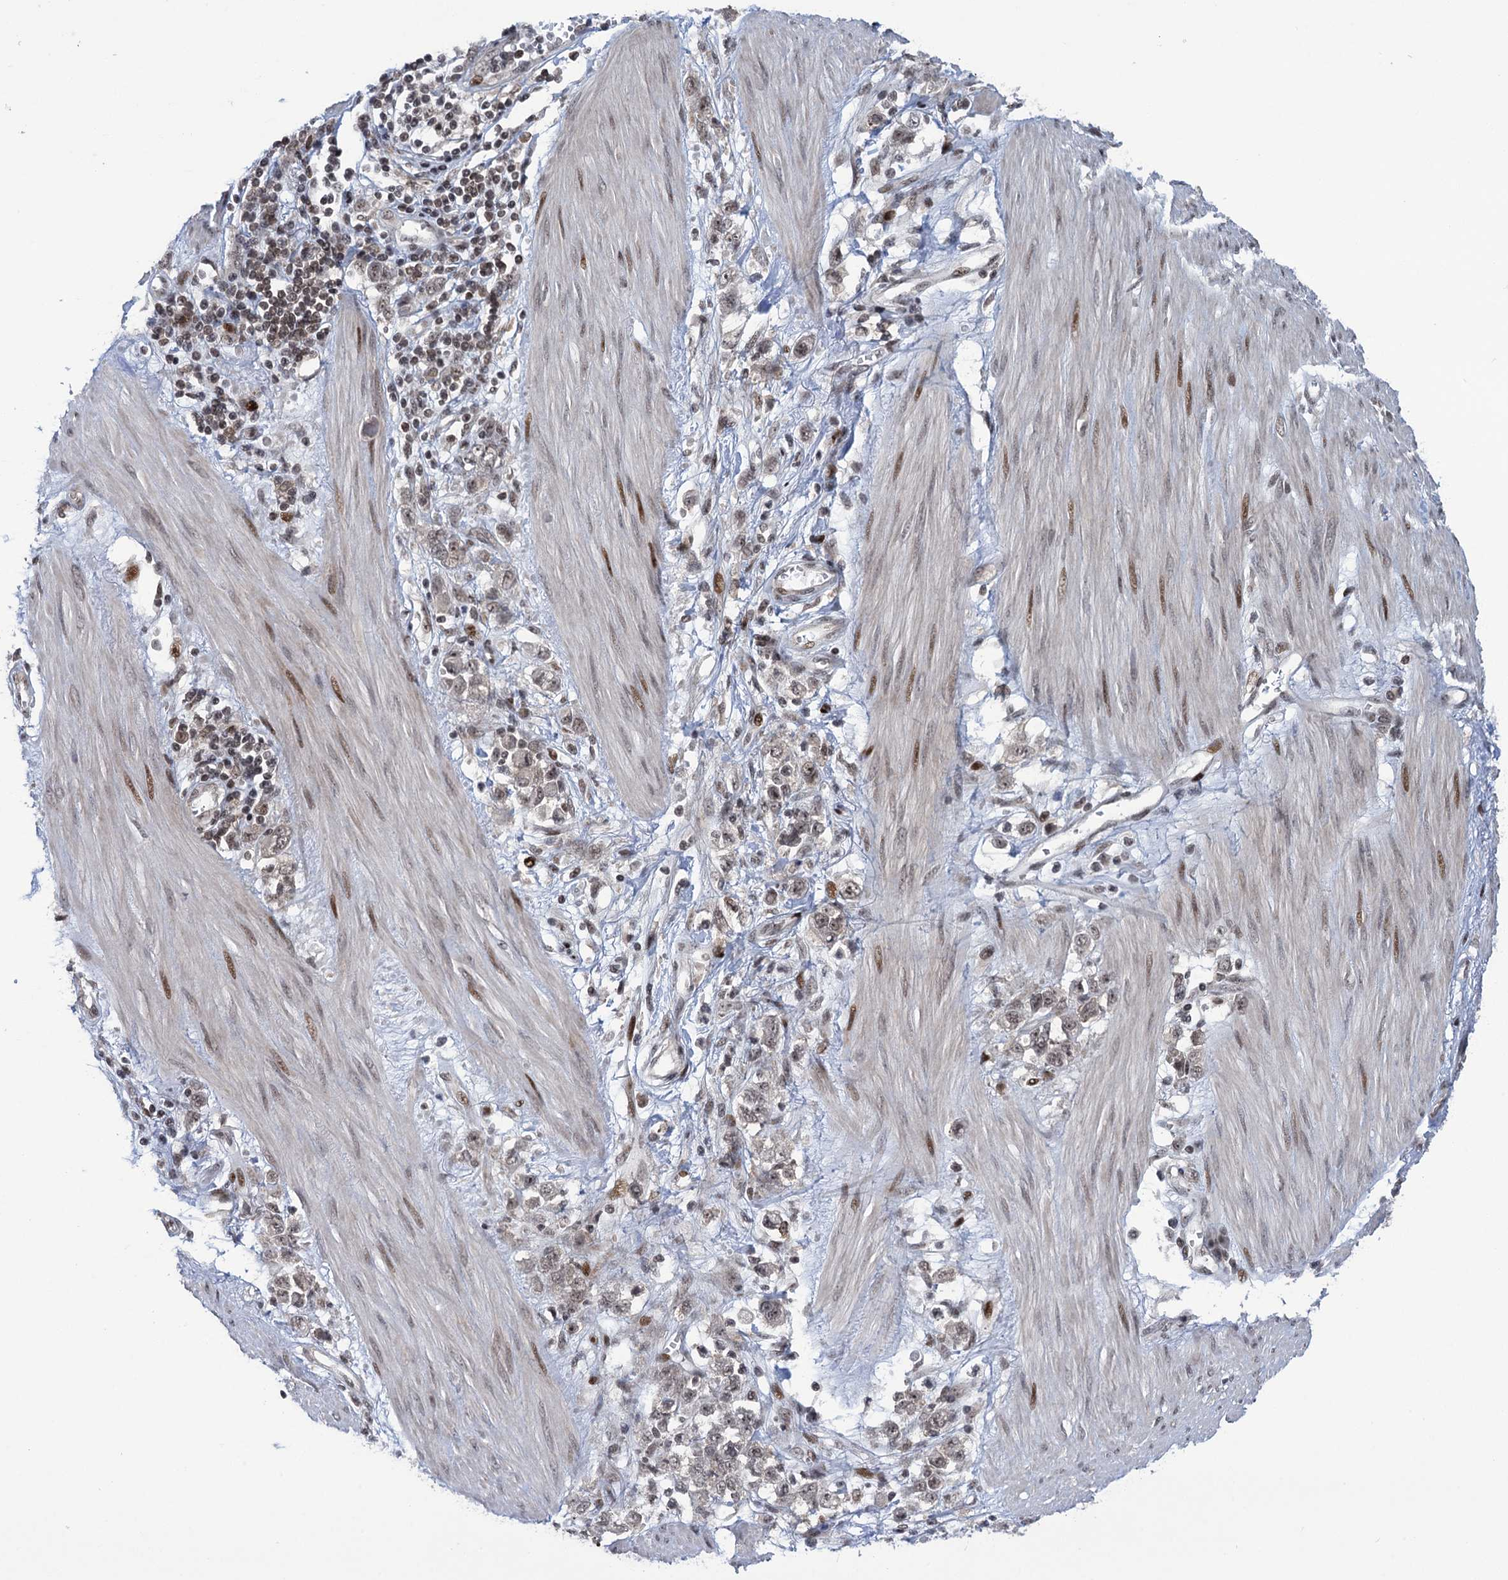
{"staining": {"intensity": "weak", "quantity": ">75%", "location": "nuclear"}, "tissue": "stomach cancer", "cell_type": "Tumor cells", "image_type": "cancer", "snomed": [{"axis": "morphology", "description": "Adenocarcinoma, NOS"}, {"axis": "topography", "description": "Stomach"}], "caption": "Immunohistochemistry (IHC) of stomach cancer (adenocarcinoma) exhibits low levels of weak nuclear expression in approximately >75% of tumor cells. The protein is stained brown, and the nuclei are stained in blue (DAB IHC with brightfield microscopy, high magnification).", "gene": "ZNF169", "patient": {"sex": "female", "age": 76}}